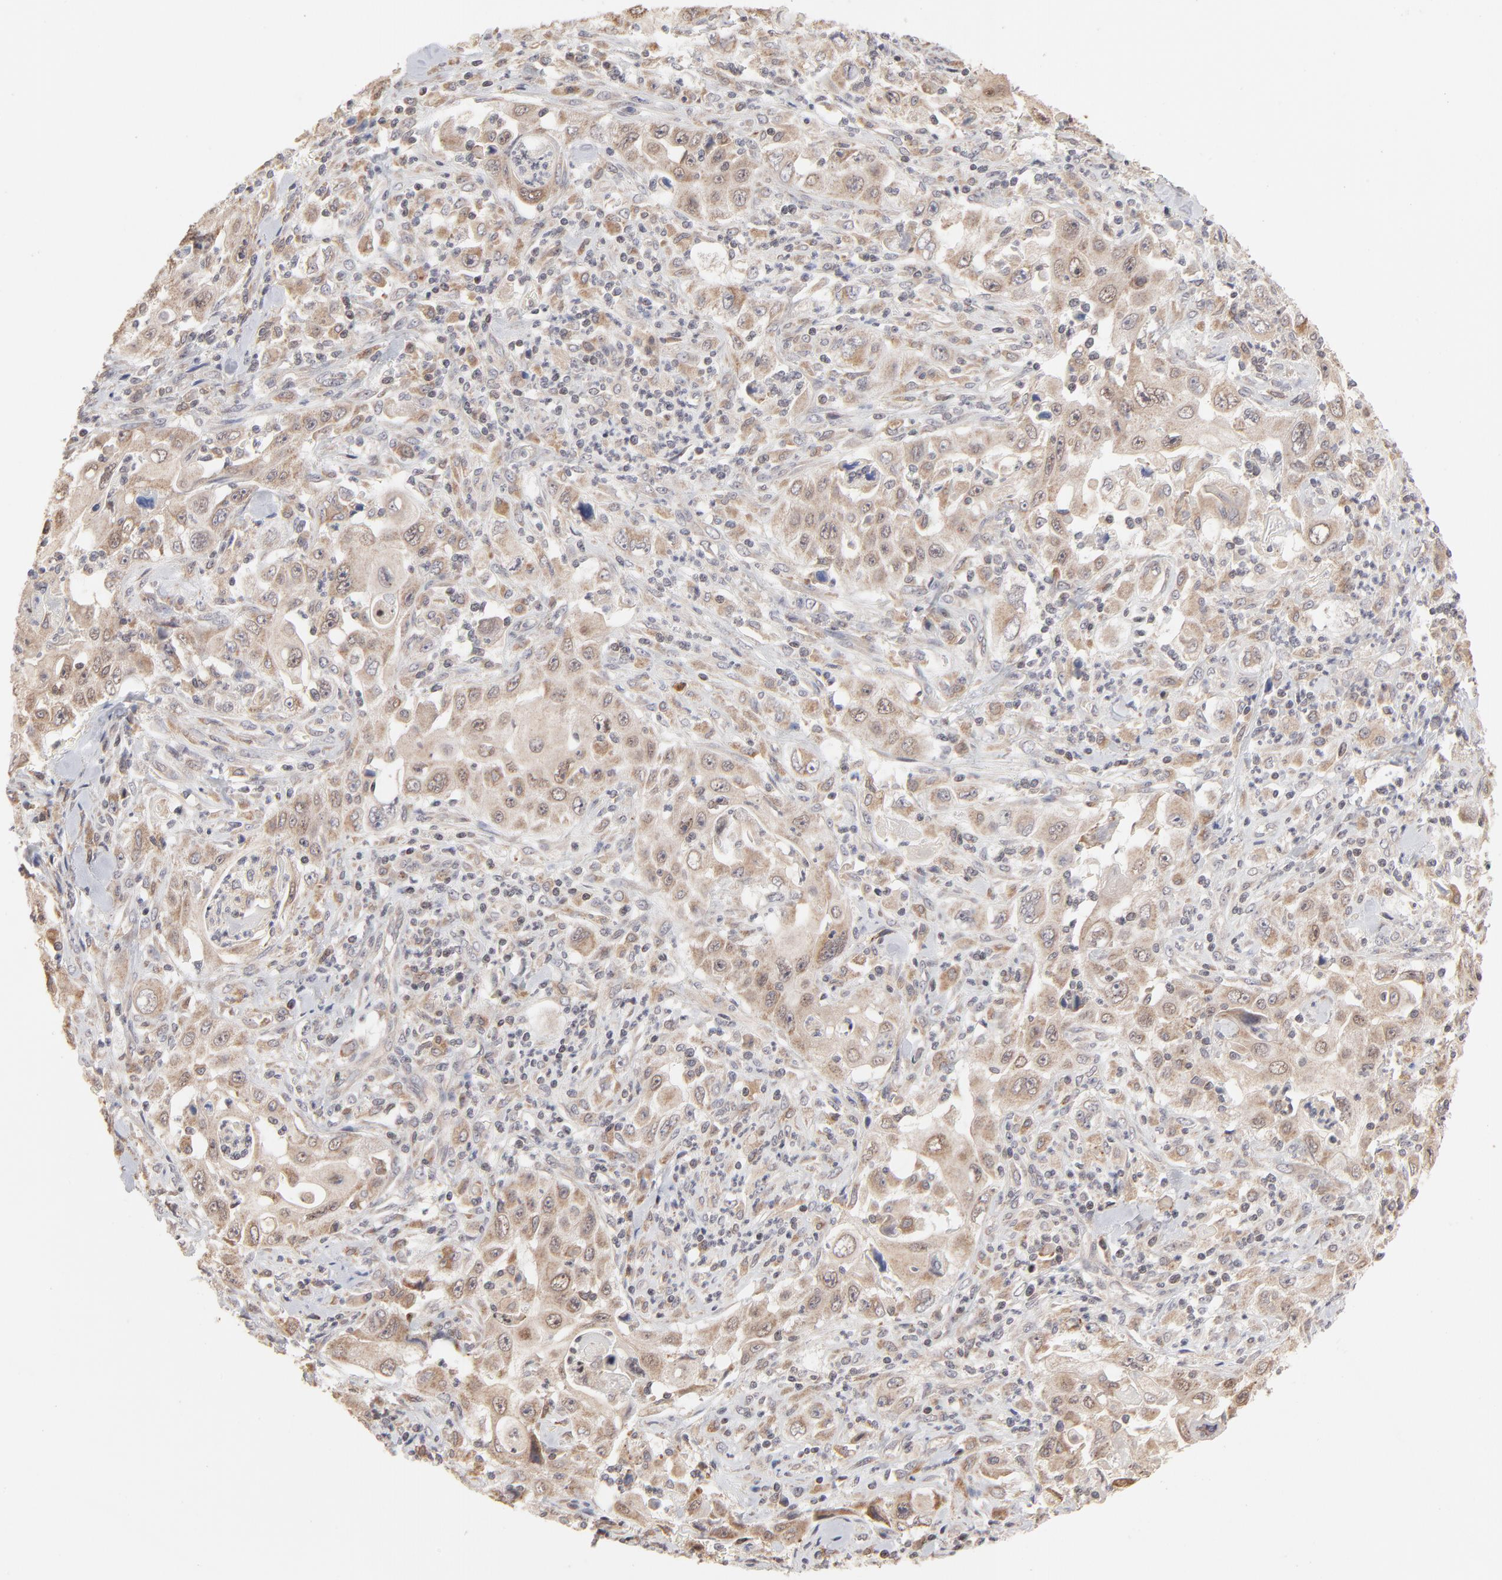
{"staining": {"intensity": "weak", "quantity": ">75%", "location": "cytoplasmic/membranous"}, "tissue": "pancreatic cancer", "cell_type": "Tumor cells", "image_type": "cancer", "snomed": [{"axis": "morphology", "description": "Adenocarcinoma, NOS"}, {"axis": "topography", "description": "Pancreas"}], "caption": "Protein expression by immunohistochemistry (IHC) displays weak cytoplasmic/membranous staining in approximately >75% of tumor cells in pancreatic cancer (adenocarcinoma).", "gene": "ARIH1", "patient": {"sex": "male", "age": 70}}